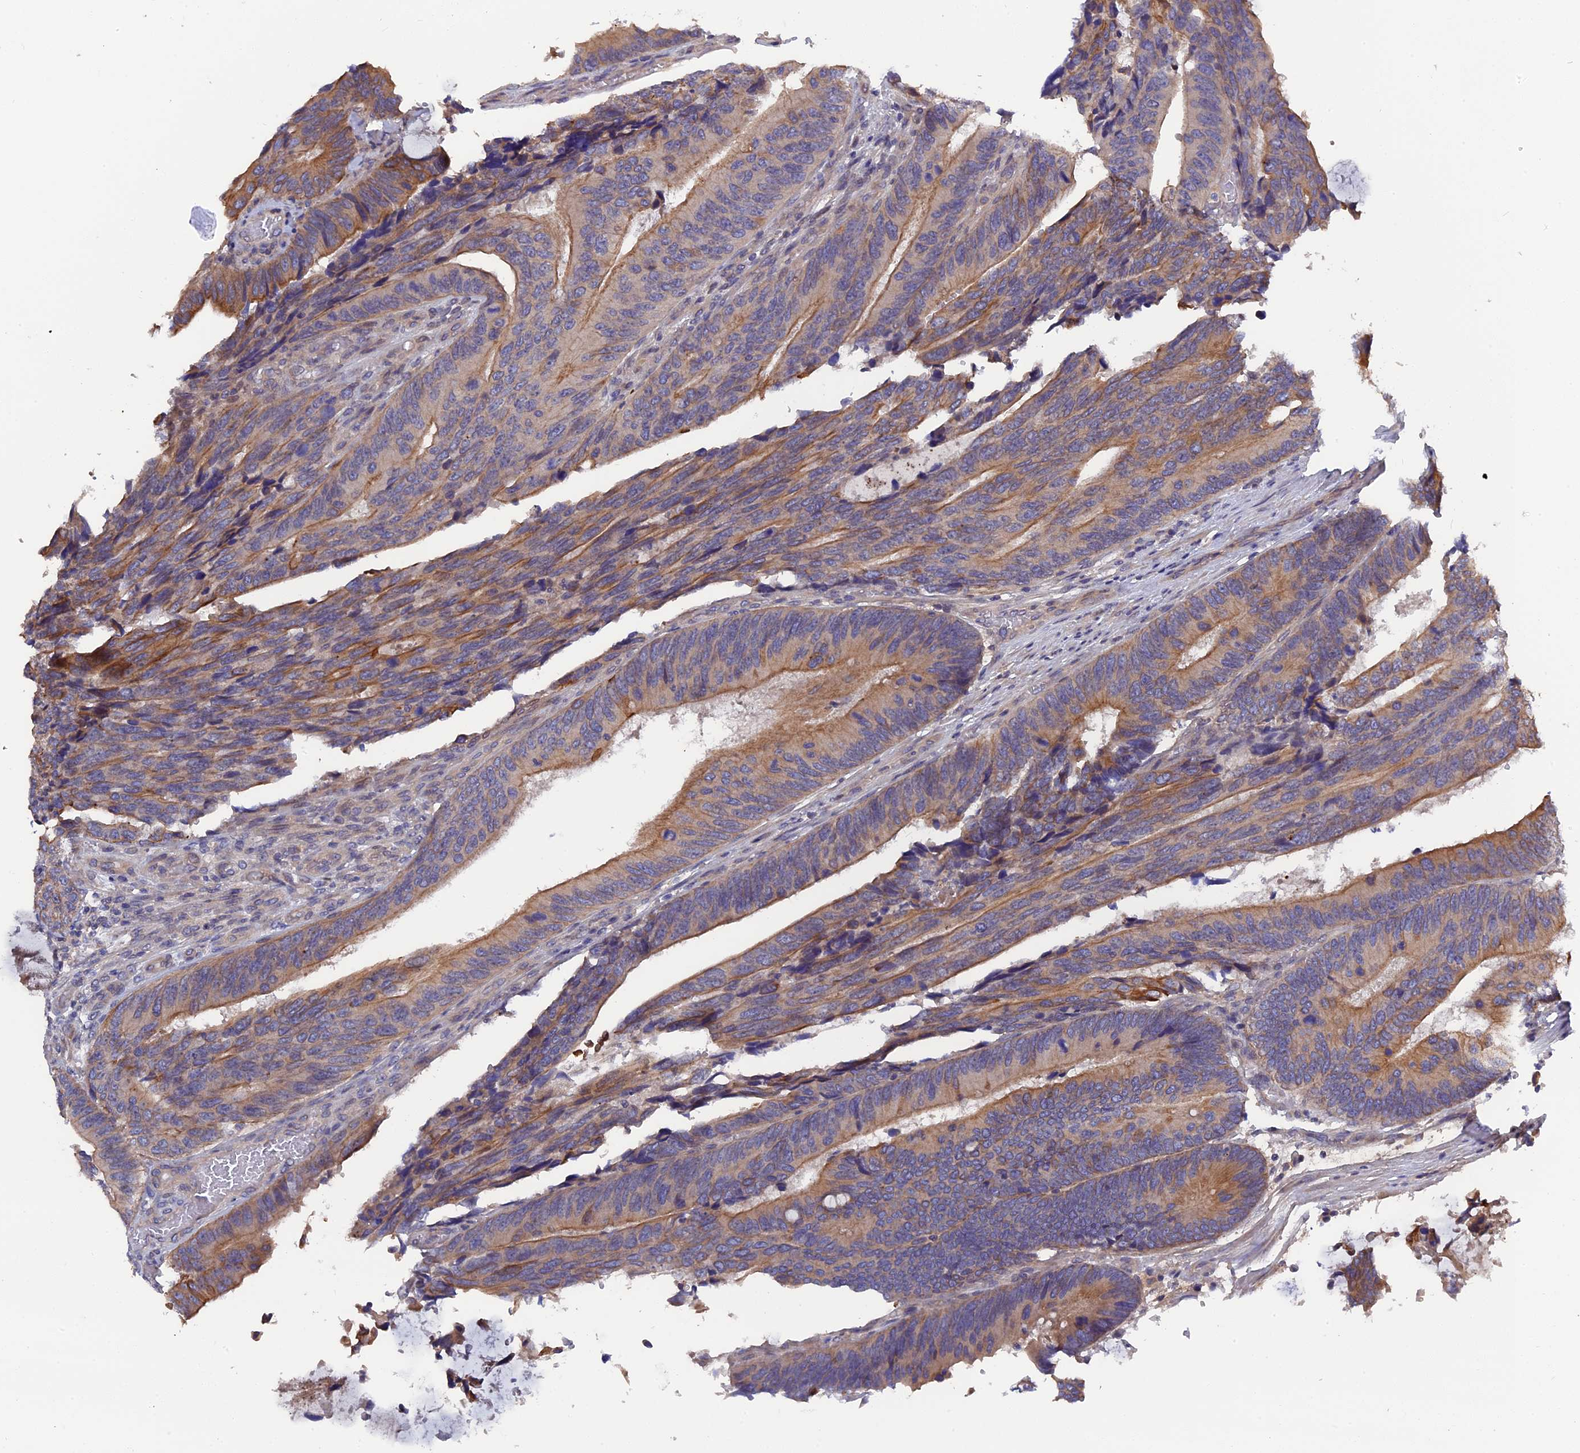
{"staining": {"intensity": "moderate", "quantity": "25%-75%", "location": "cytoplasmic/membranous"}, "tissue": "colorectal cancer", "cell_type": "Tumor cells", "image_type": "cancer", "snomed": [{"axis": "morphology", "description": "Adenocarcinoma, NOS"}, {"axis": "topography", "description": "Colon"}], "caption": "Colorectal adenocarcinoma was stained to show a protein in brown. There is medium levels of moderate cytoplasmic/membranous staining in approximately 25%-75% of tumor cells.", "gene": "ZCCHC2", "patient": {"sex": "male", "age": 87}}